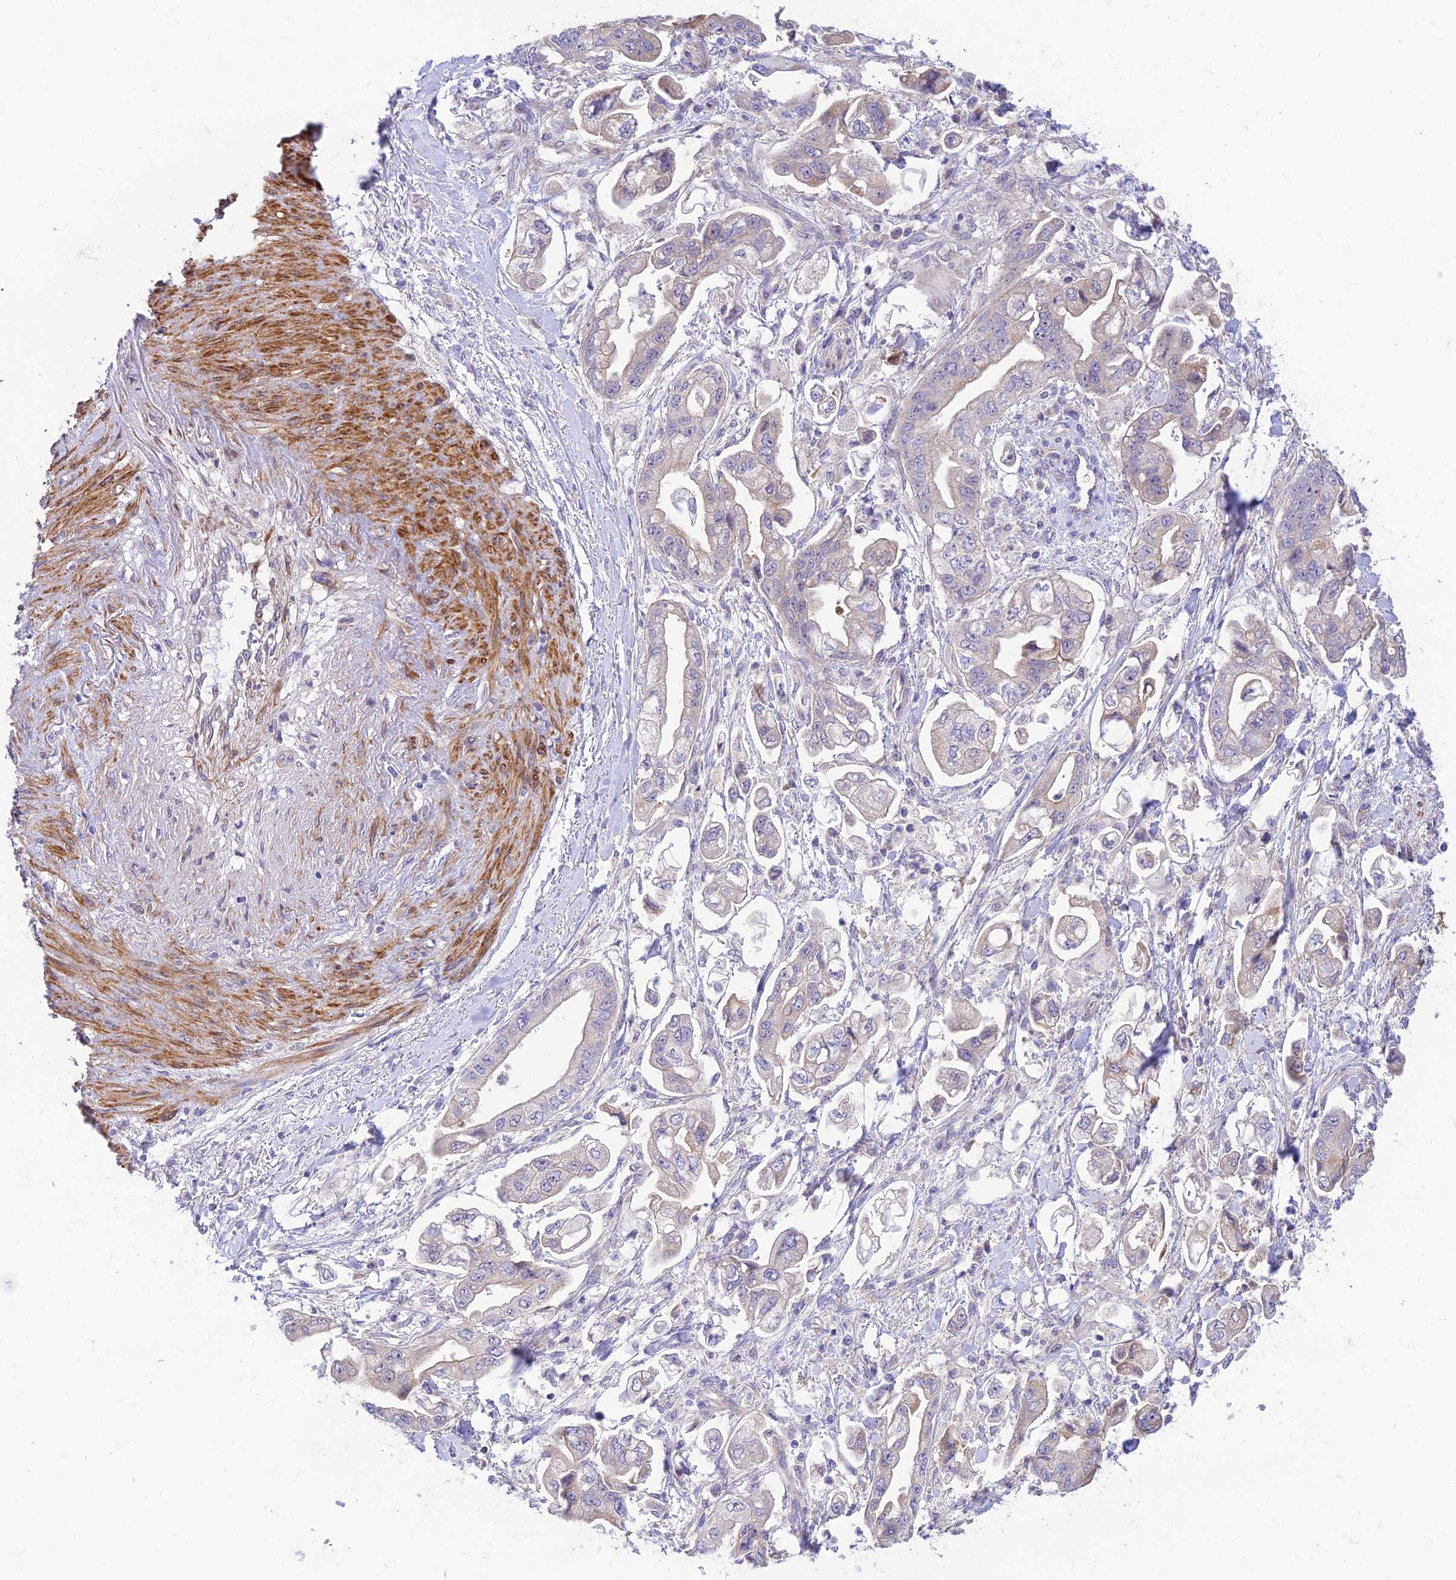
{"staining": {"intensity": "weak", "quantity": "<25%", "location": "cytoplasmic/membranous"}, "tissue": "stomach cancer", "cell_type": "Tumor cells", "image_type": "cancer", "snomed": [{"axis": "morphology", "description": "Adenocarcinoma, NOS"}, {"axis": "topography", "description": "Stomach"}], "caption": "DAB immunohistochemical staining of human stomach cancer (adenocarcinoma) exhibits no significant positivity in tumor cells.", "gene": "FAM186B", "patient": {"sex": "male", "age": 62}}